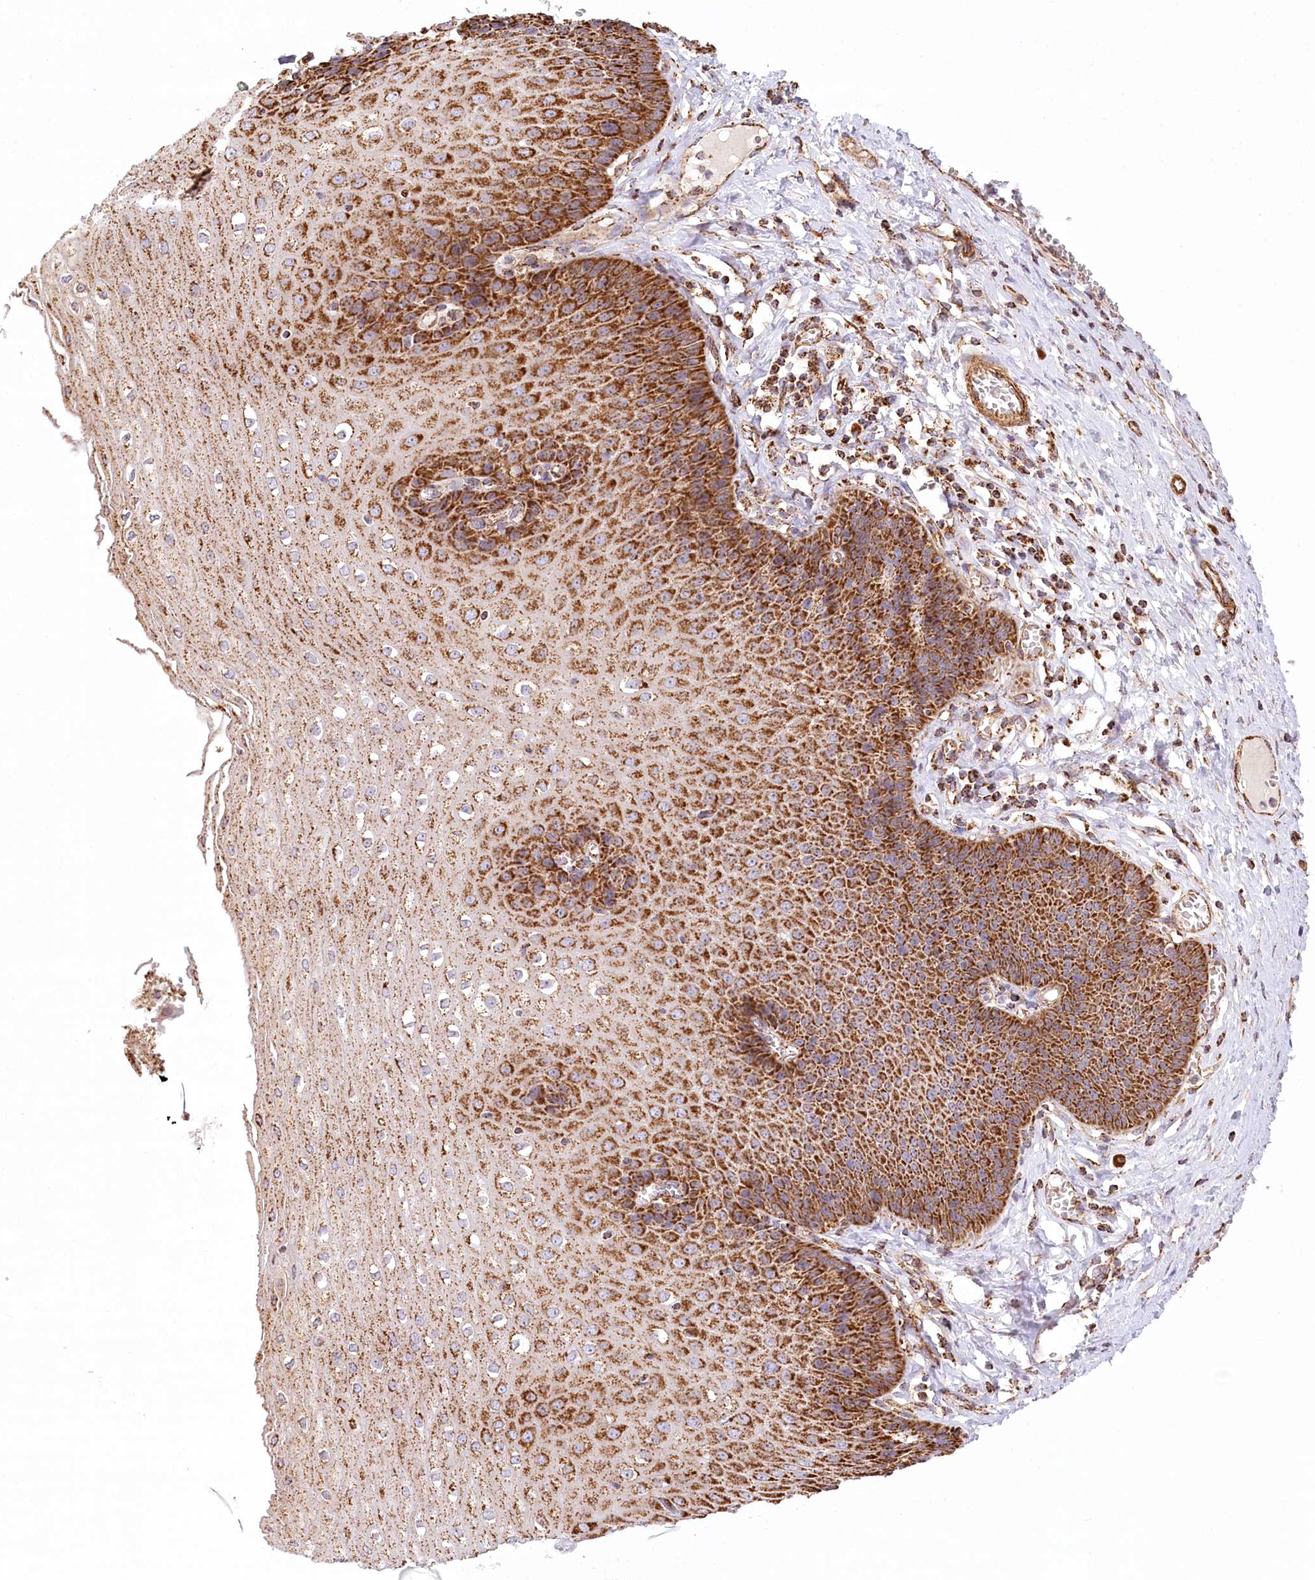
{"staining": {"intensity": "strong", "quantity": ">75%", "location": "cytoplasmic/membranous"}, "tissue": "esophagus", "cell_type": "Squamous epithelial cells", "image_type": "normal", "snomed": [{"axis": "morphology", "description": "Normal tissue, NOS"}, {"axis": "topography", "description": "Esophagus"}], "caption": "A high amount of strong cytoplasmic/membranous expression is appreciated in approximately >75% of squamous epithelial cells in normal esophagus. (DAB IHC, brown staining for protein, blue staining for nuclei).", "gene": "UMPS", "patient": {"sex": "male", "age": 60}}